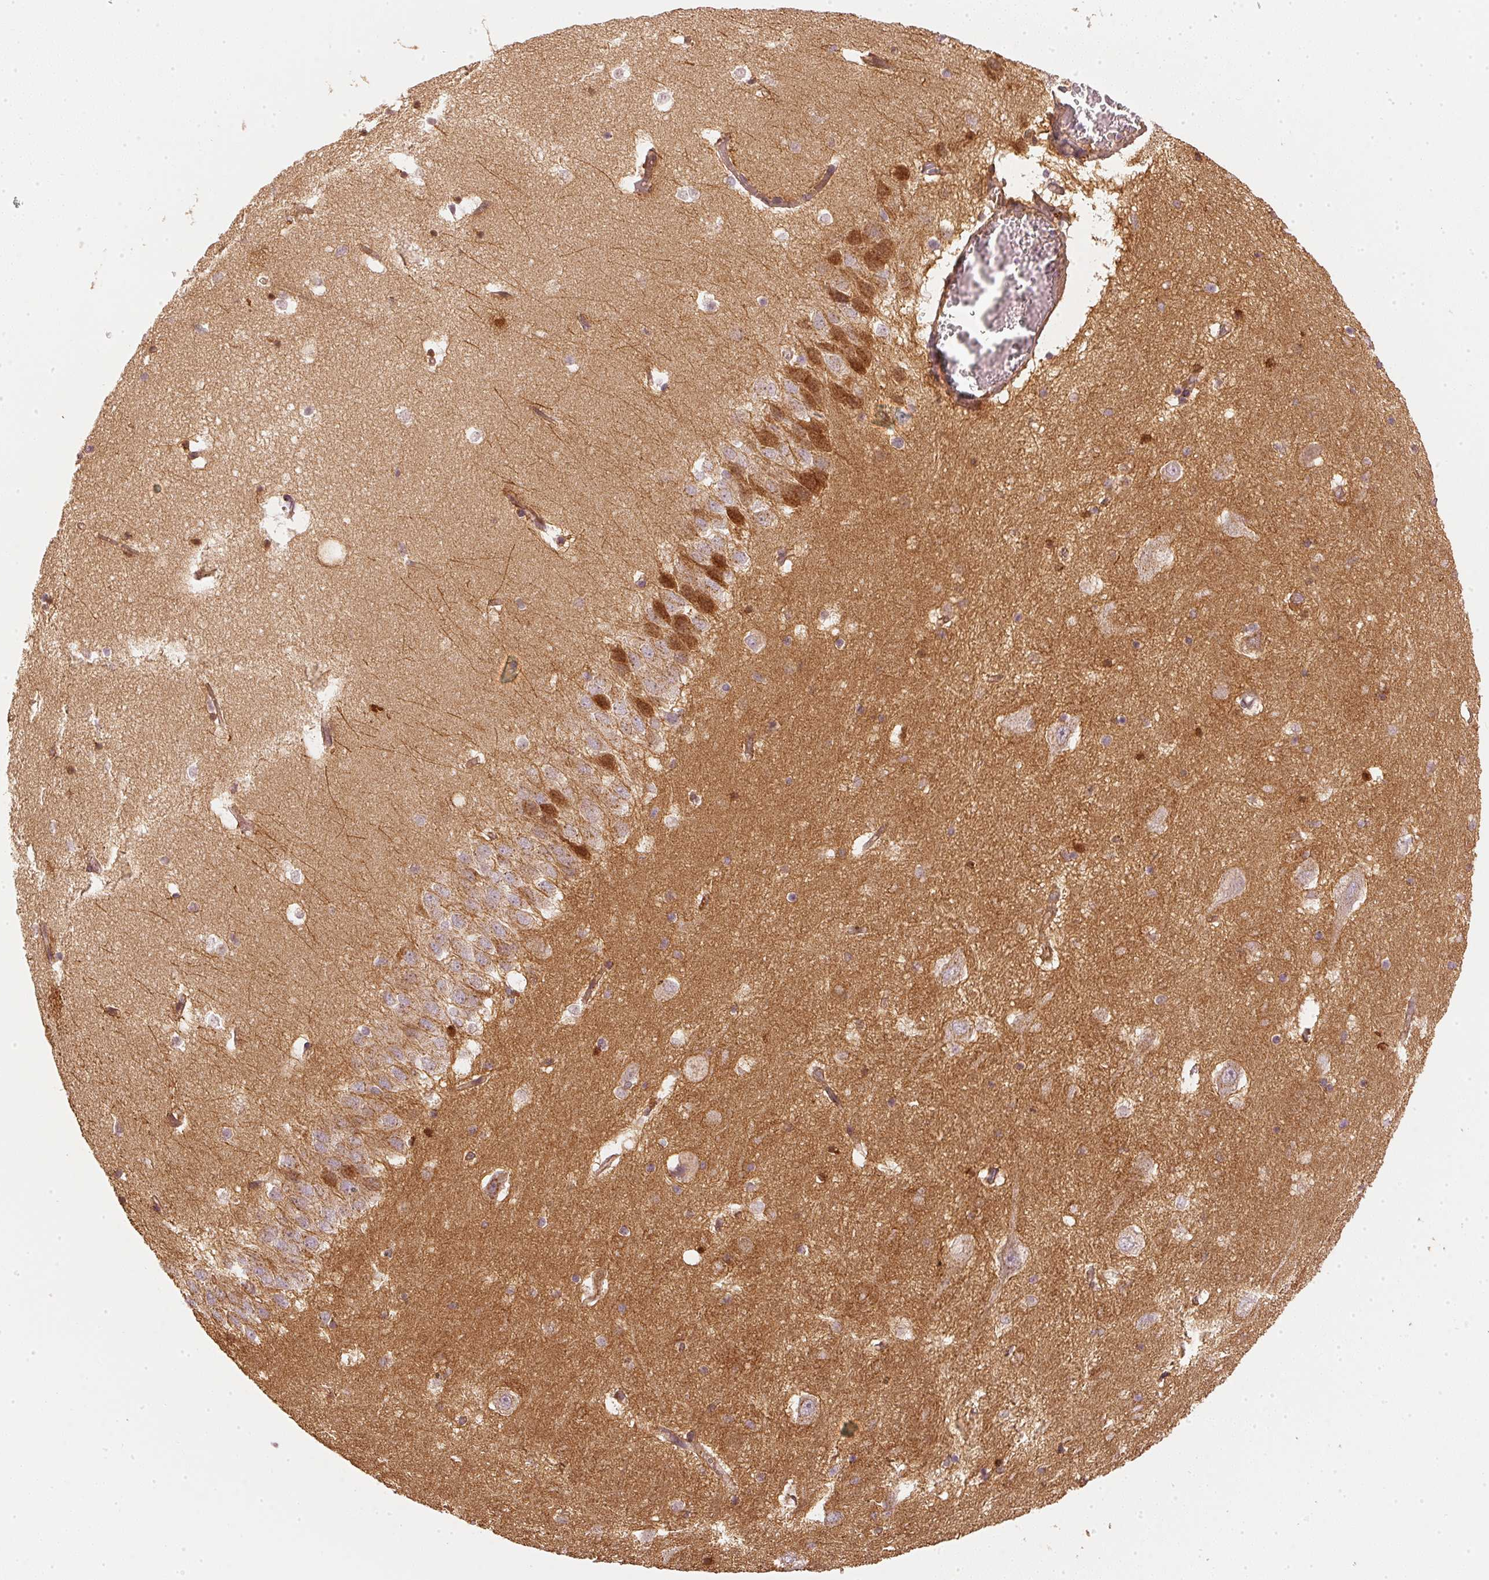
{"staining": {"intensity": "strong", "quantity": "<25%", "location": "cytoplasmic/membranous"}, "tissue": "hippocampus", "cell_type": "Glial cells", "image_type": "normal", "snomed": [{"axis": "morphology", "description": "Normal tissue, NOS"}, {"axis": "topography", "description": "Hippocampus"}], "caption": "Hippocampus was stained to show a protein in brown. There is medium levels of strong cytoplasmic/membranous positivity in approximately <25% of glial cells. The staining was performed using DAB (3,3'-diaminobenzidine) to visualize the protein expression in brown, while the nuclei were stained in blue with hematoxylin (Magnification: 20x).", "gene": "APLP1", "patient": {"sex": "male", "age": 58}}